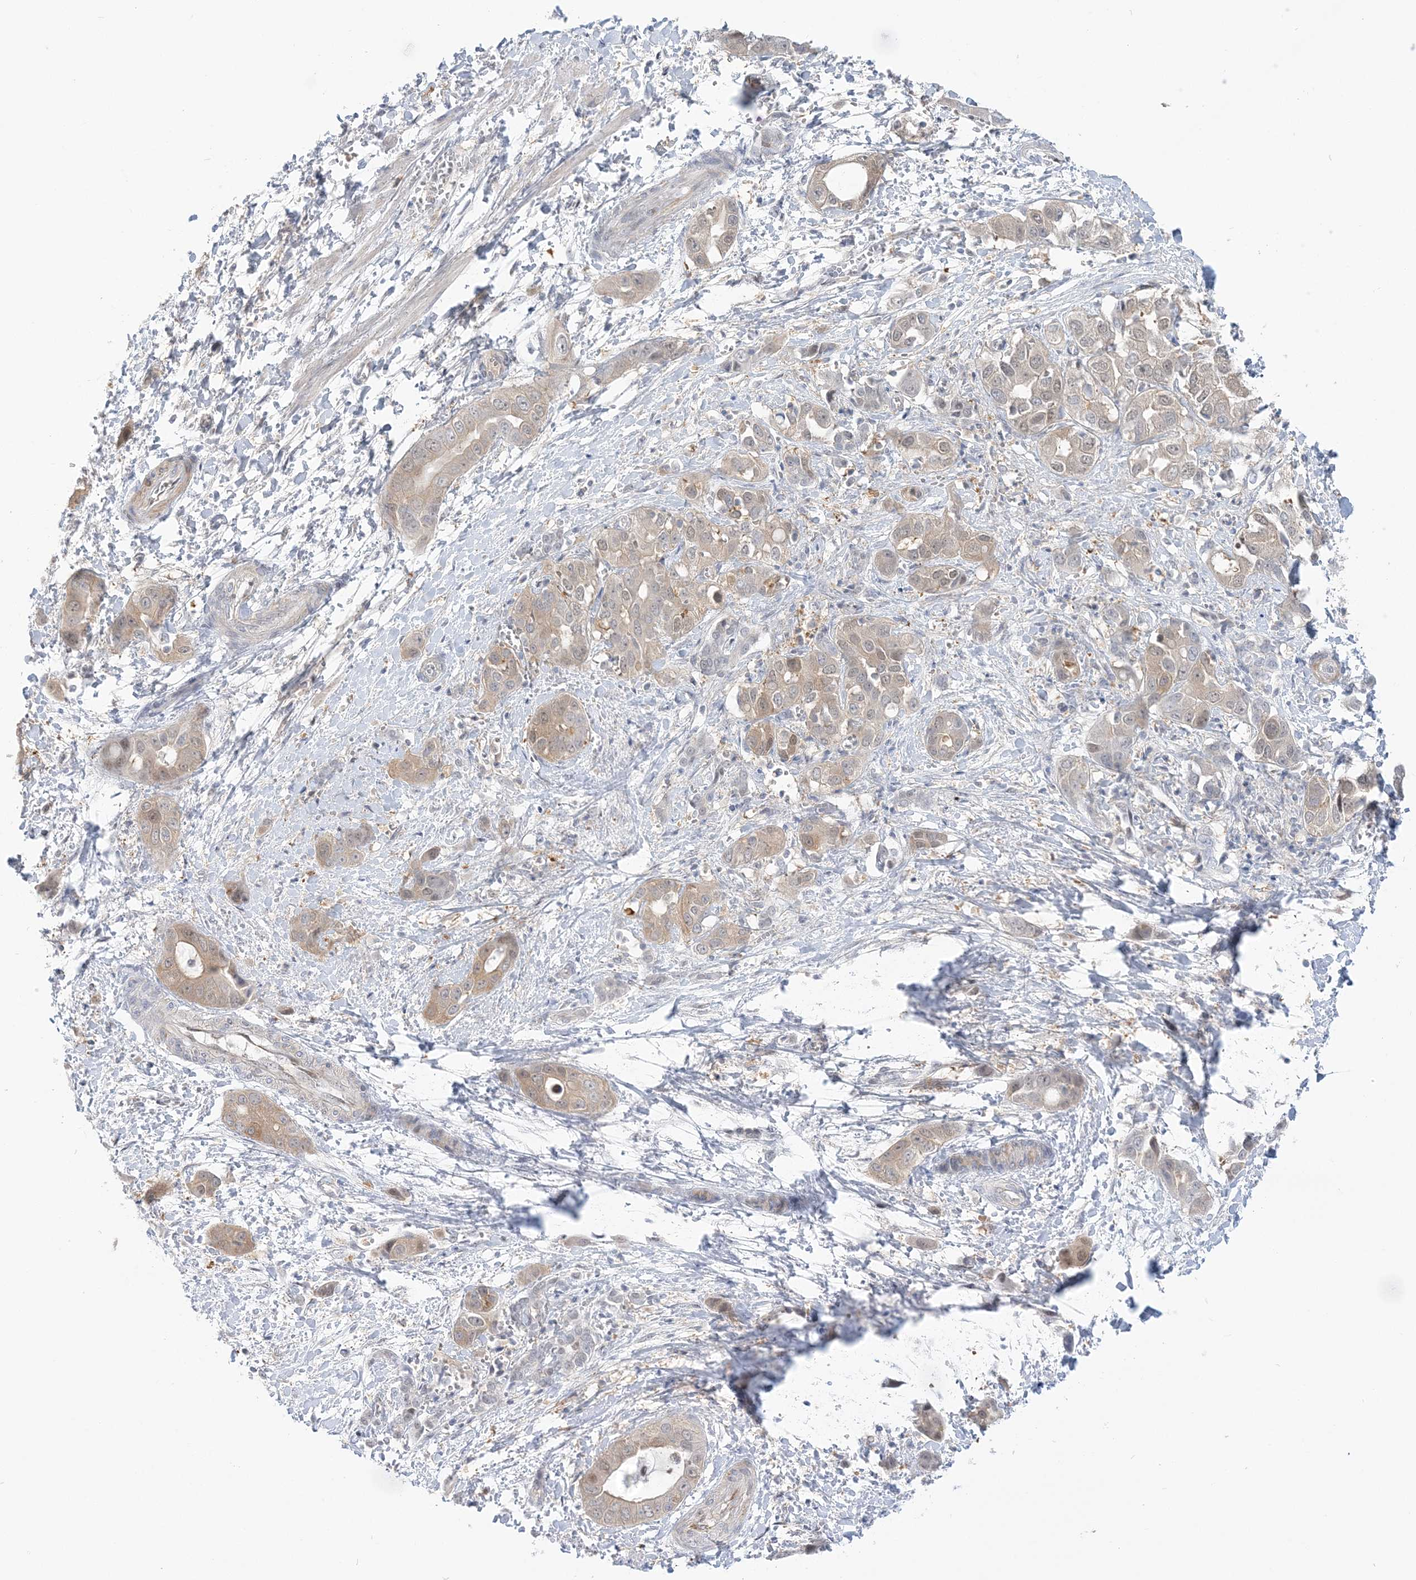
{"staining": {"intensity": "weak", "quantity": "25%-75%", "location": "cytoplasmic/membranous,nuclear"}, "tissue": "liver cancer", "cell_type": "Tumor cells", "image_type": "cancer", "snomed": [{"axis": "morphology", "description": "Cholangiocarcinoma"}, {"axis": "topography", "description": "Liver"}], "caption": "Tumor cells demonstrate weak cytoplasmic/membranous and nuclear staining in about 25%-75% of cells in liver cholangiocarcinoma.", "gene": "THADA", "patient": {"sex": "female", "age": 52}}